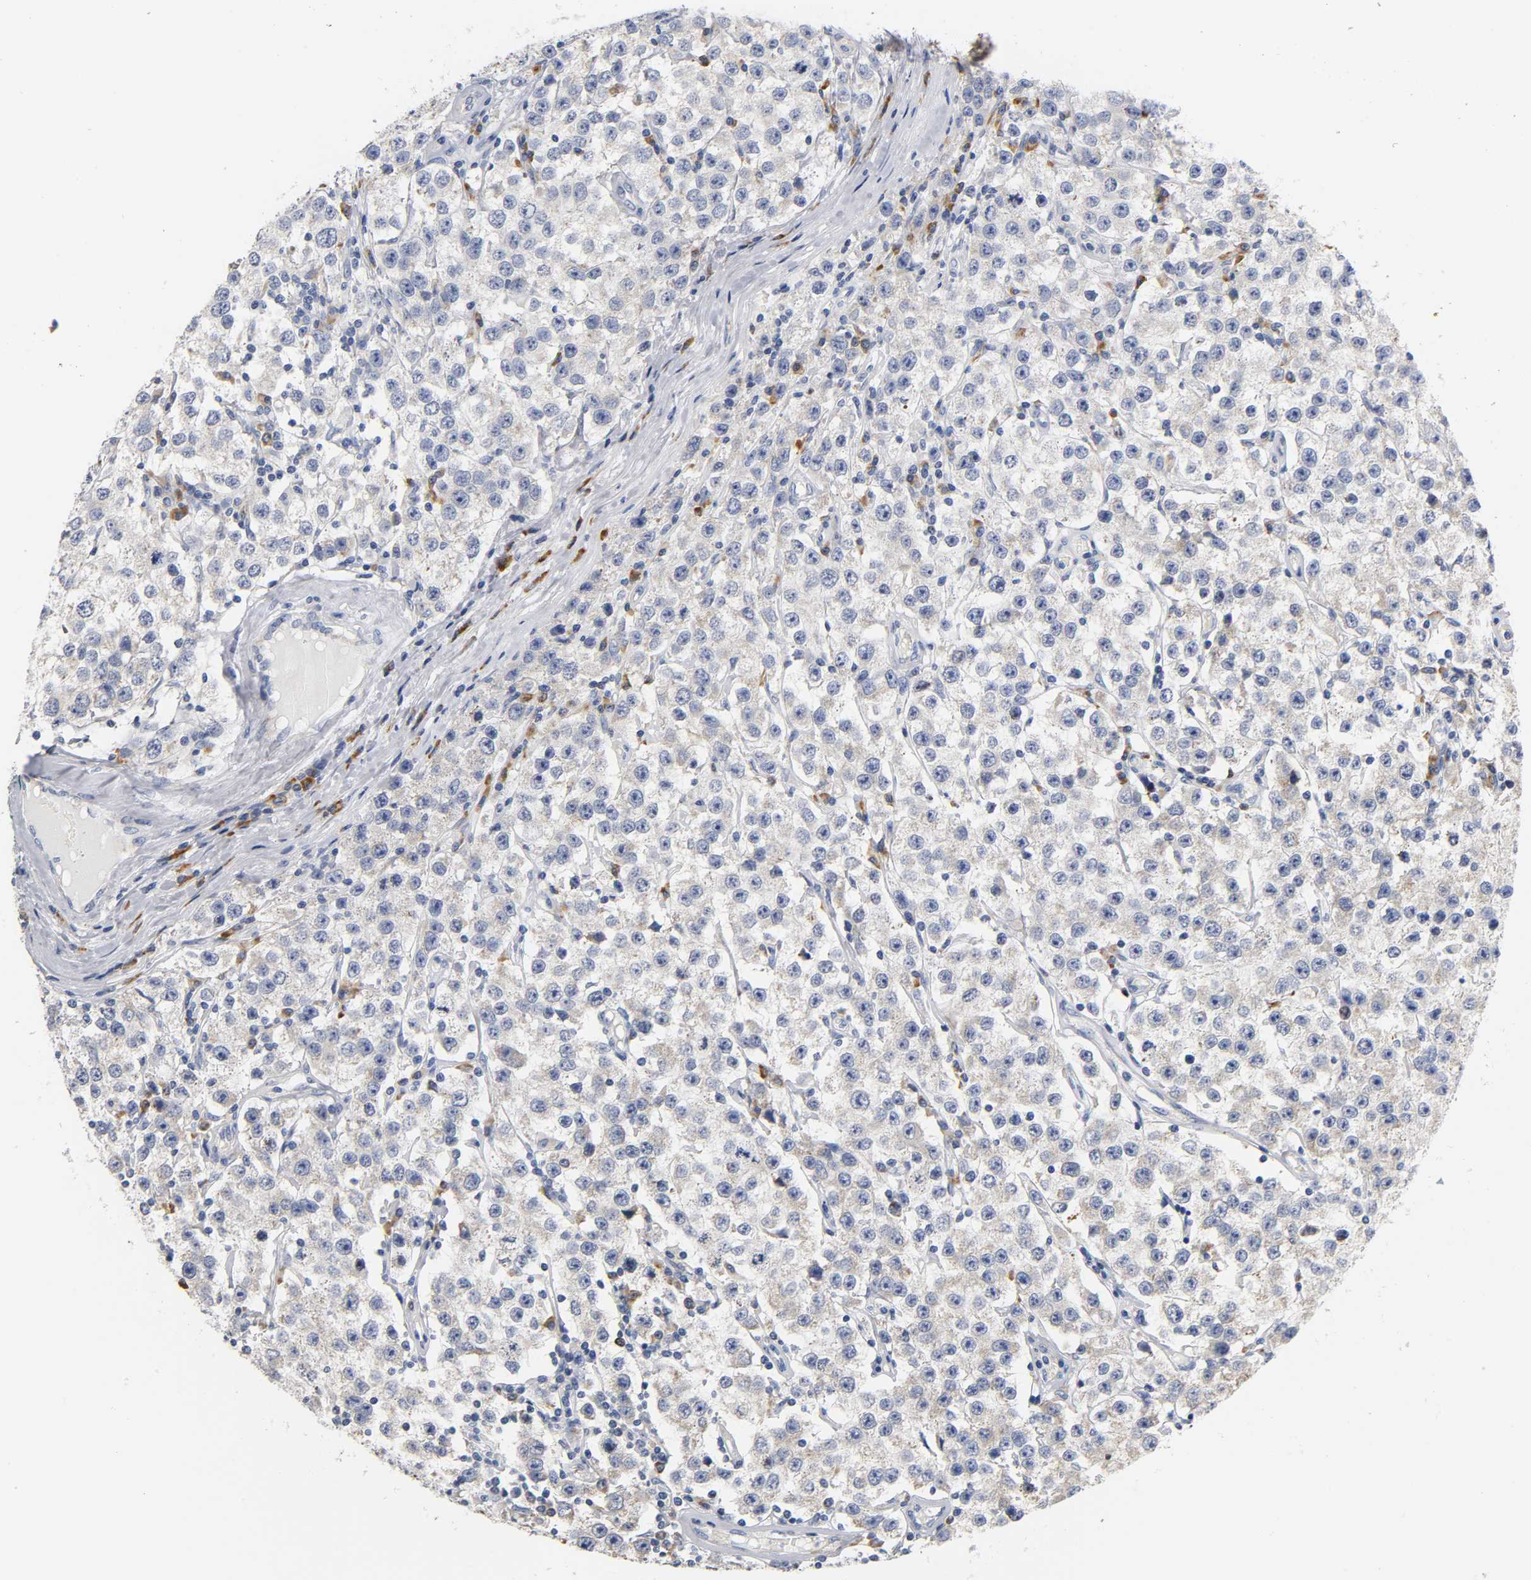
{"staining": {"intensity": "weak", "quantity": "25%-75%", "location": "cytoplasmic/membranous"}, "tissue": "testis cancer", "cell_type": "Tumor cells", "image_type": "cancer", "snomed": [{"axis": "morphology", "description": "Seminoma, NOS"}, {"axis": "topography", "description": "Testis"}], "caption": "A high-resolution histopathology image shows immunohistochemistry staining of testis cancer, which reveals weak cytoplasmic/membranous expression in approximately 25%-75% of tumor cells. (Stains: DAB in brown, nuclei in blue, Microscopy: brightfield microscopy at high magnification).", "gene": "REL", "patient": {"sex": "male", "age": 52}}